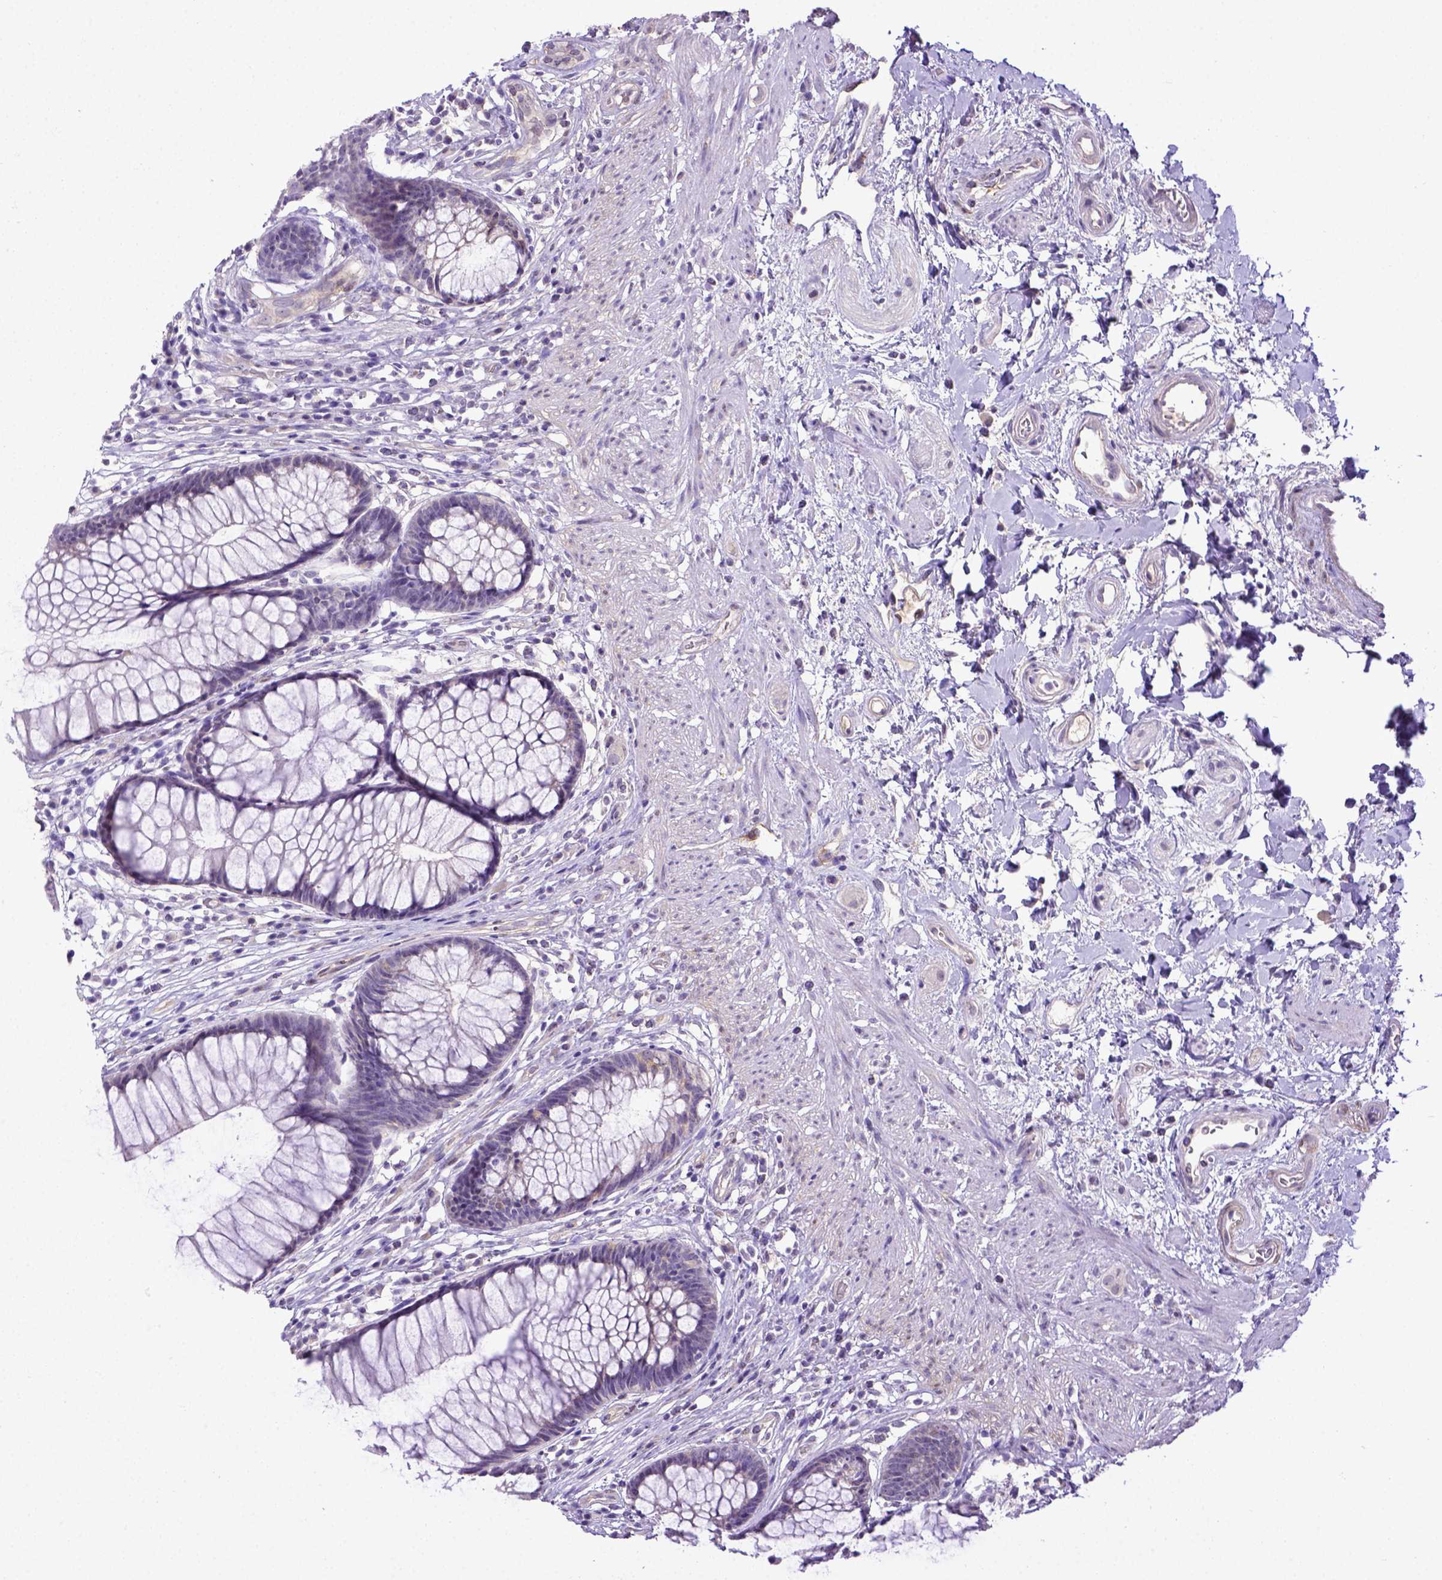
{"staining": {"intensity": "negative", "quantity": "none", "location": "none"}, "tissue": "rectum", "cell_type": "Glandular cells", "image_type": "normal", "snomed": [{"axis": "morphology", "description": "Normal tissue, NOS"}, {"axis": "topography", "description": "Smooth muscle"}, {"axis": "topography", "description": "Rectum"}], "caption": "IHC micrograph of normal rectum: human rectum stained with DAB demonstrates no significant protein positivity in glandular cells.", "gene": "BTN1A1", "patient": {"sex": "male", "age": 53}}